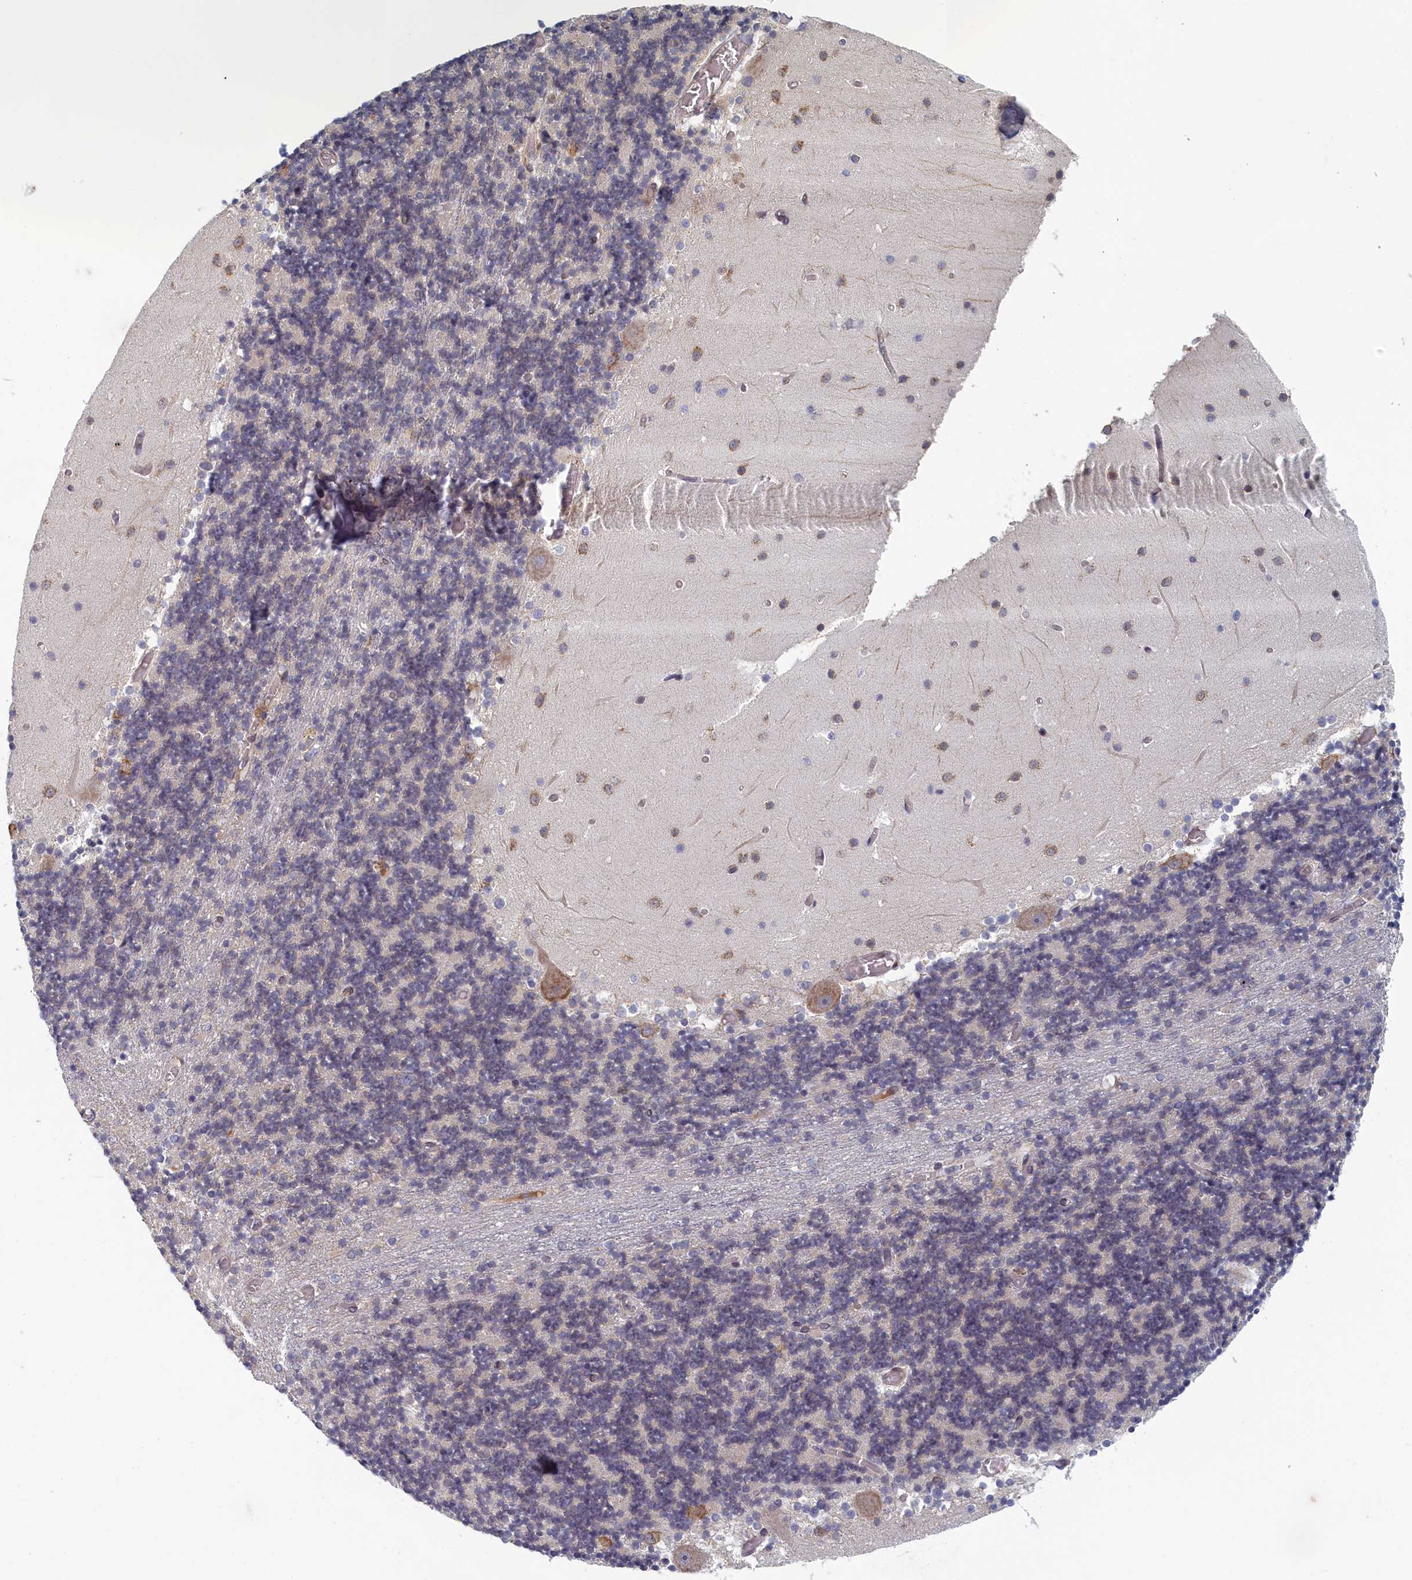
{"staining": {"intensity": "negative", "quantity": "none", "location": "none"}, "tissue": "cerebellum", "cell_type": "Cells in granular layer", "image_type": "normal", "snomed": [{"axis": "morphology", "description": "Normal tissue, NOS"}, {"axis": "topography", "description": "Cerebellum"}], "caption": "DAB immunohistochemical staining of normal human cerebellum reveals no significant staining in cells in granular layer. (DAB (3,3'-diaminobenzidine) immunohistochemistry with hematoxylin counter stain).", "gene": "DNAJC17", "patient": {"sex": "female", "age": 28}}